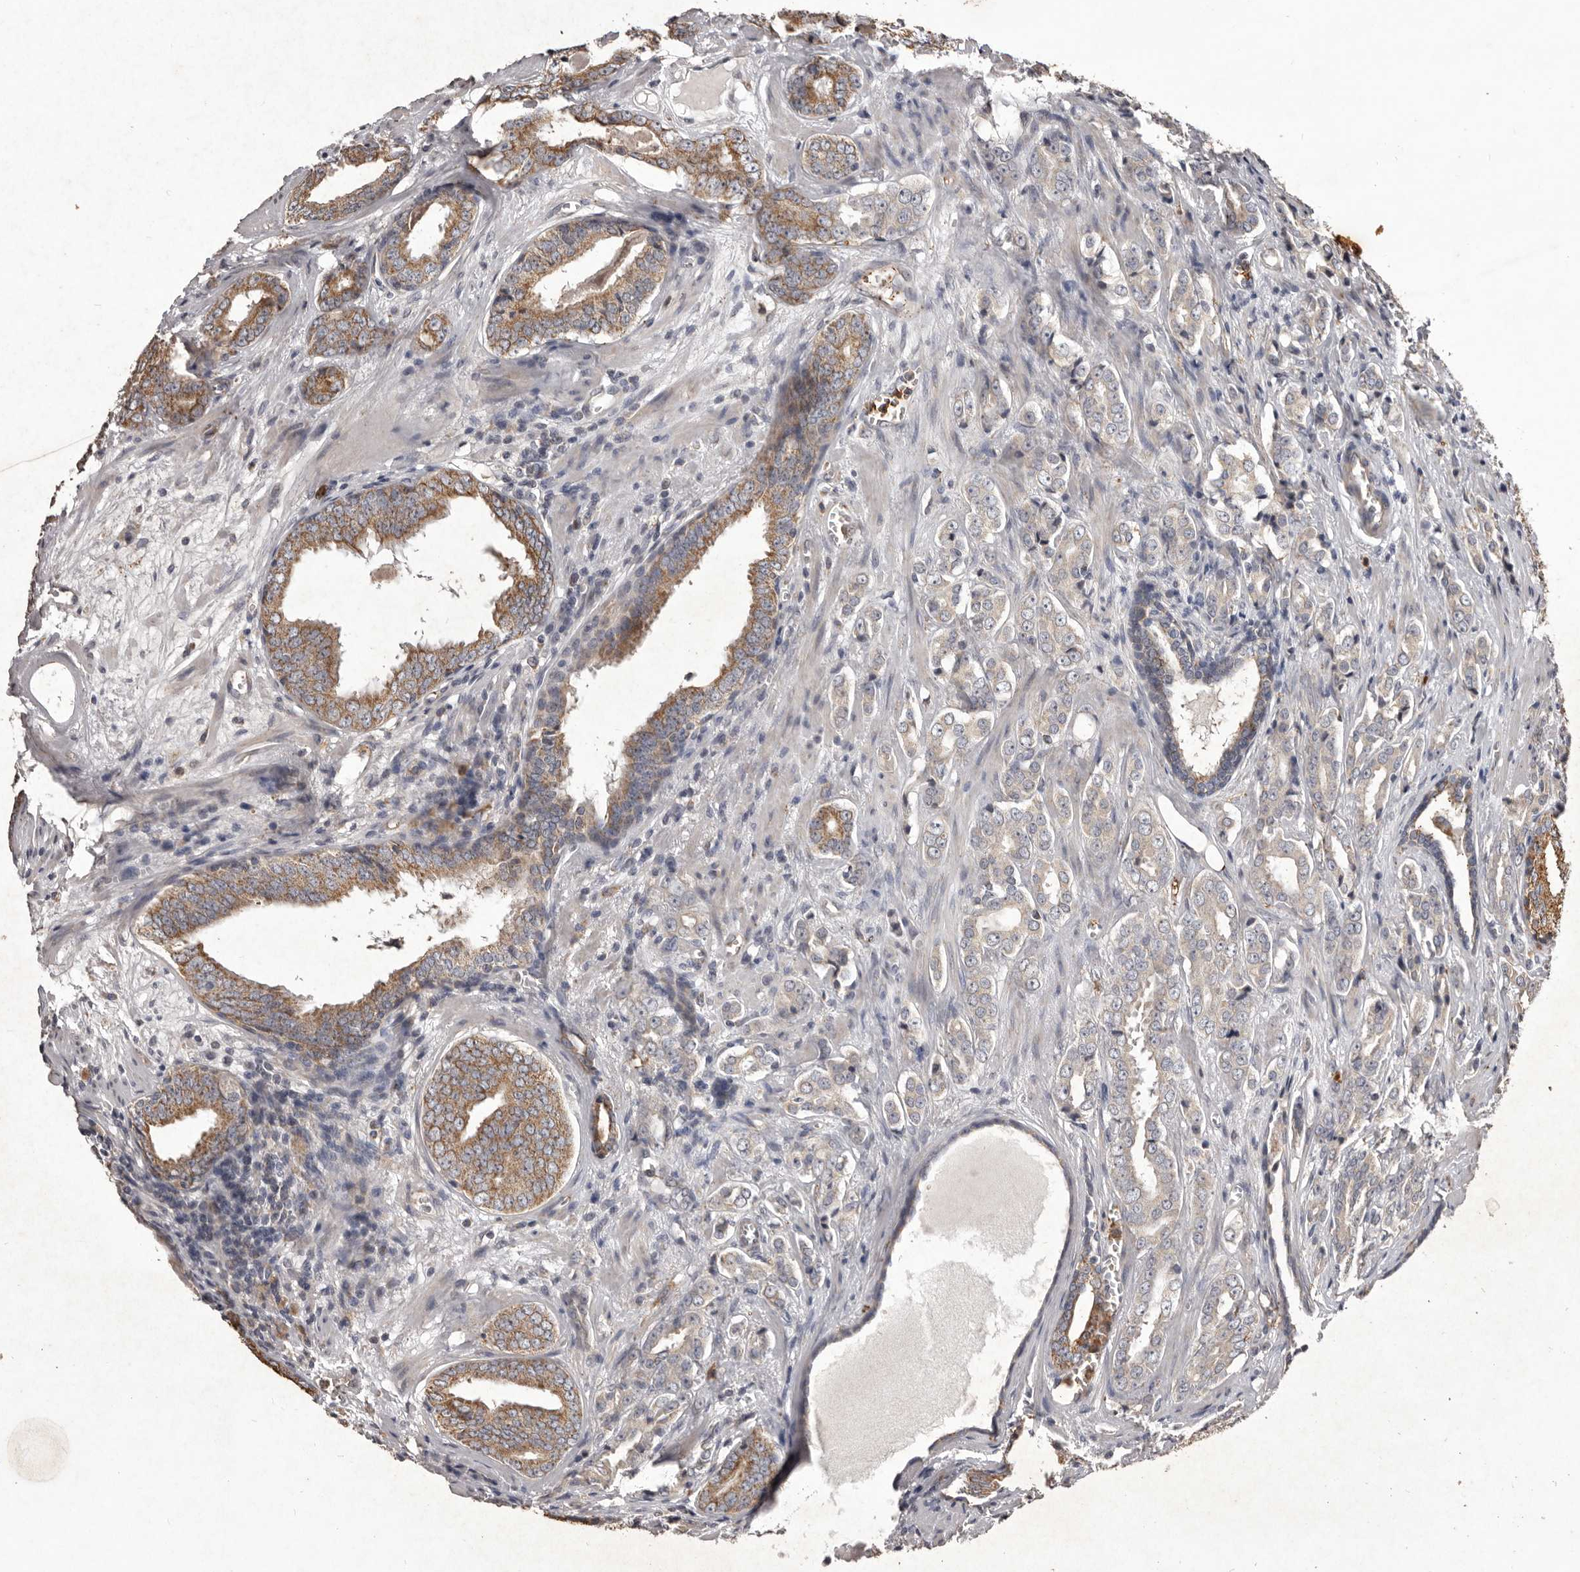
{"staining": {"intensity": "moderate", "quantity": "25%-75%", "location": "cytoplasmic/membranous"}, "tissue": "prostate cancer", "cell_type": "Tumor cells", "image_type": "cancer", "snomed": [{"axis": "morphology", "description": "Adenocarcinoma, Medium grade"}, {"axis": "topography", "description": "Prostate"}], "caption": "Tumor cells exhibit moderate cytoplasmic/membranous expression in approximately 25%-75% of cells in prostate adenocarcinoma (medium-grade). The staining was performed using DAB to visualize the protein expression in brown, while the nuclei were stained in blue with hematoxylin (Magnification: 20x).", "gene": "CXCL14", "patient": {"sex": "male", "age": 79}}